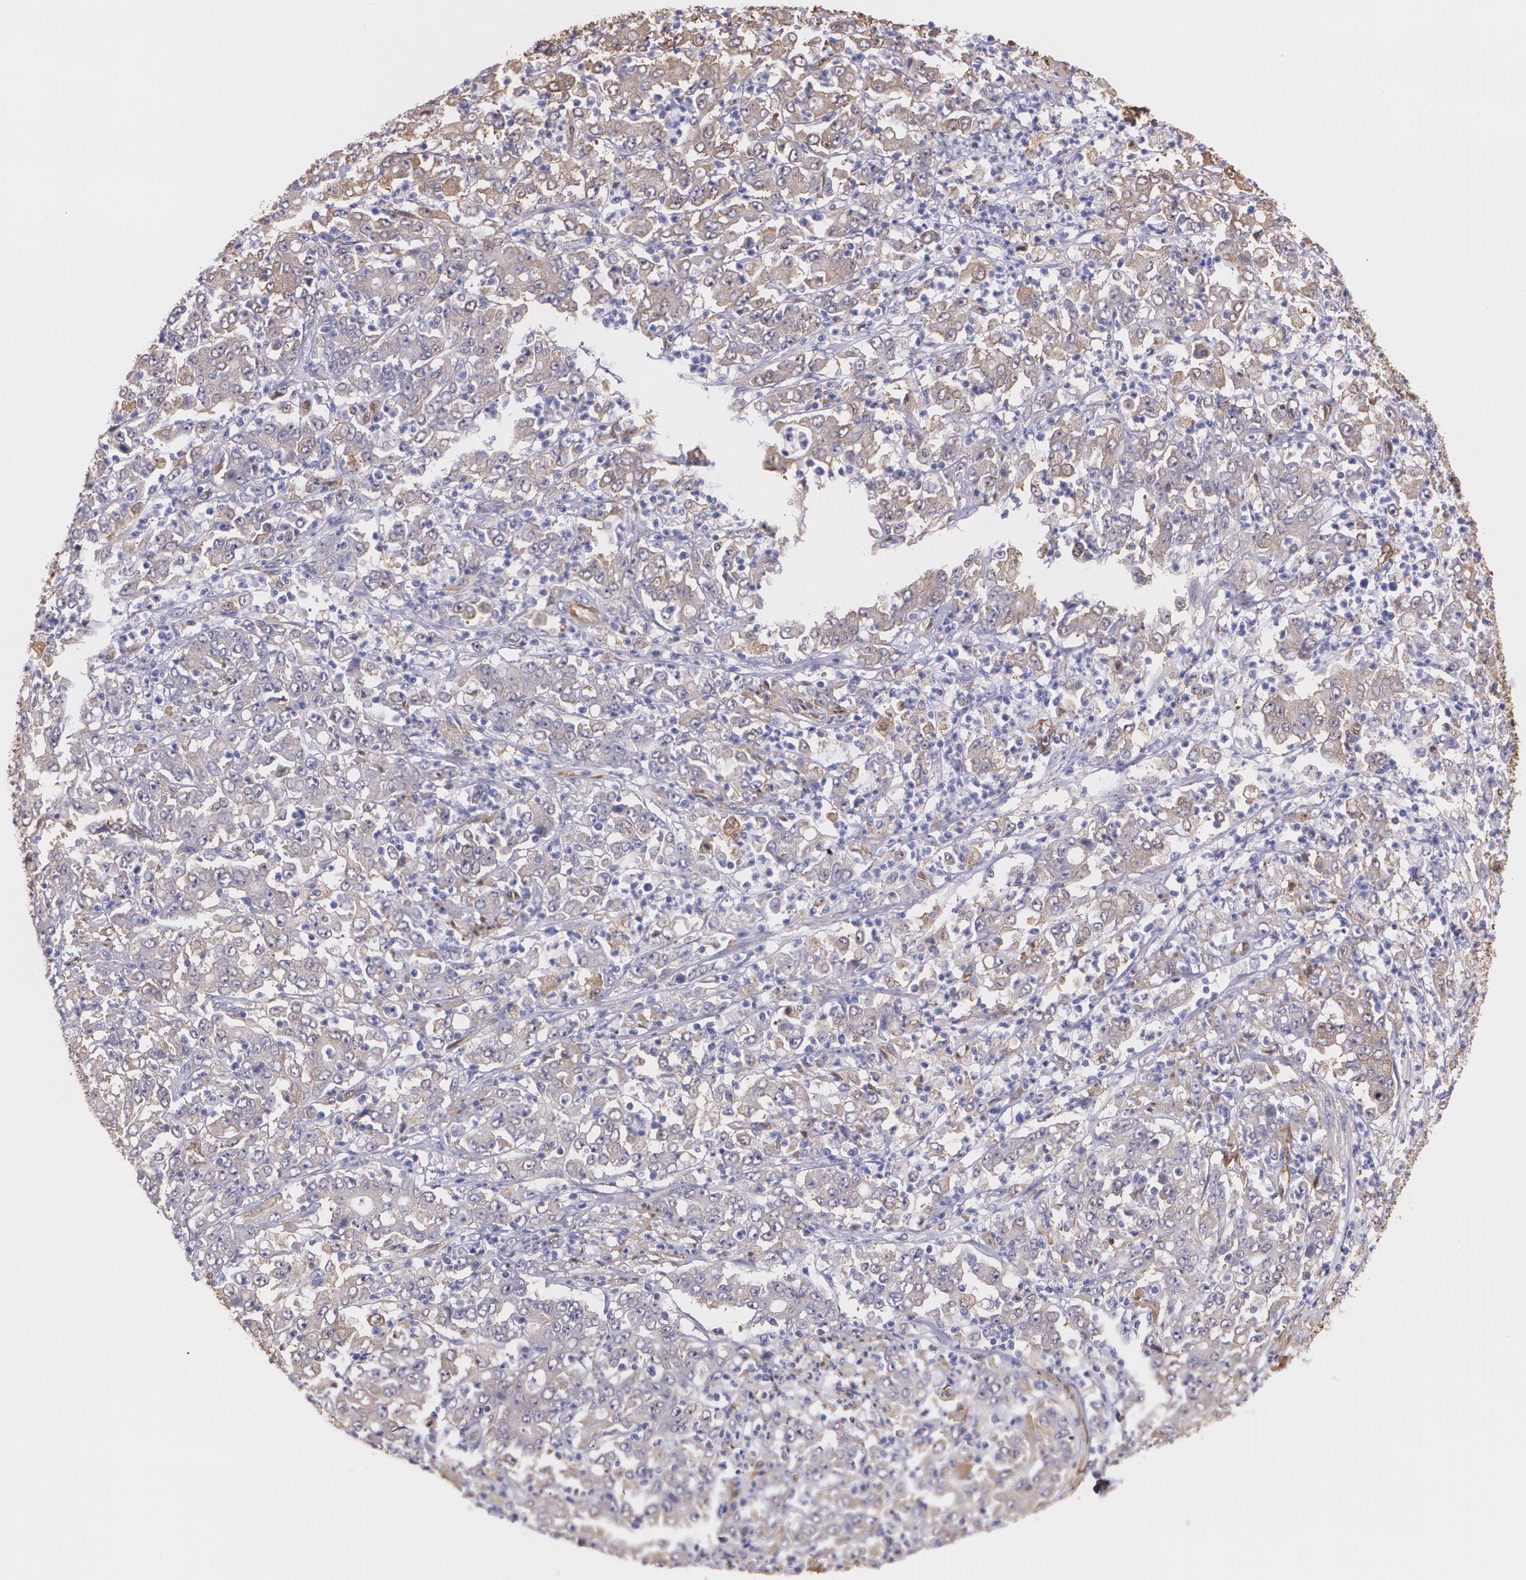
{"staining": {"intensity": "weak", "quantity": "25%-75%", "location": "cytoplasmic/membranous"}, "tissue": "stomach cancer", "cell_type": "Tumor cells", "image_type": "cancer", "snomed": [{"axis": "morphology", "description": "Adenocarcinoma, NOS"}, {"axis": "topography", "description": "Stomach, lower"}], "caption": "This photomicrograph shows IHC staining of stomach cancer (adenocarcinoma), with low weak cytoplasmic/membranous staining in approximately 25%-75% of tumor cells.", "gene": "MMP2", "patient": {"sex": "female", "age": 71}}